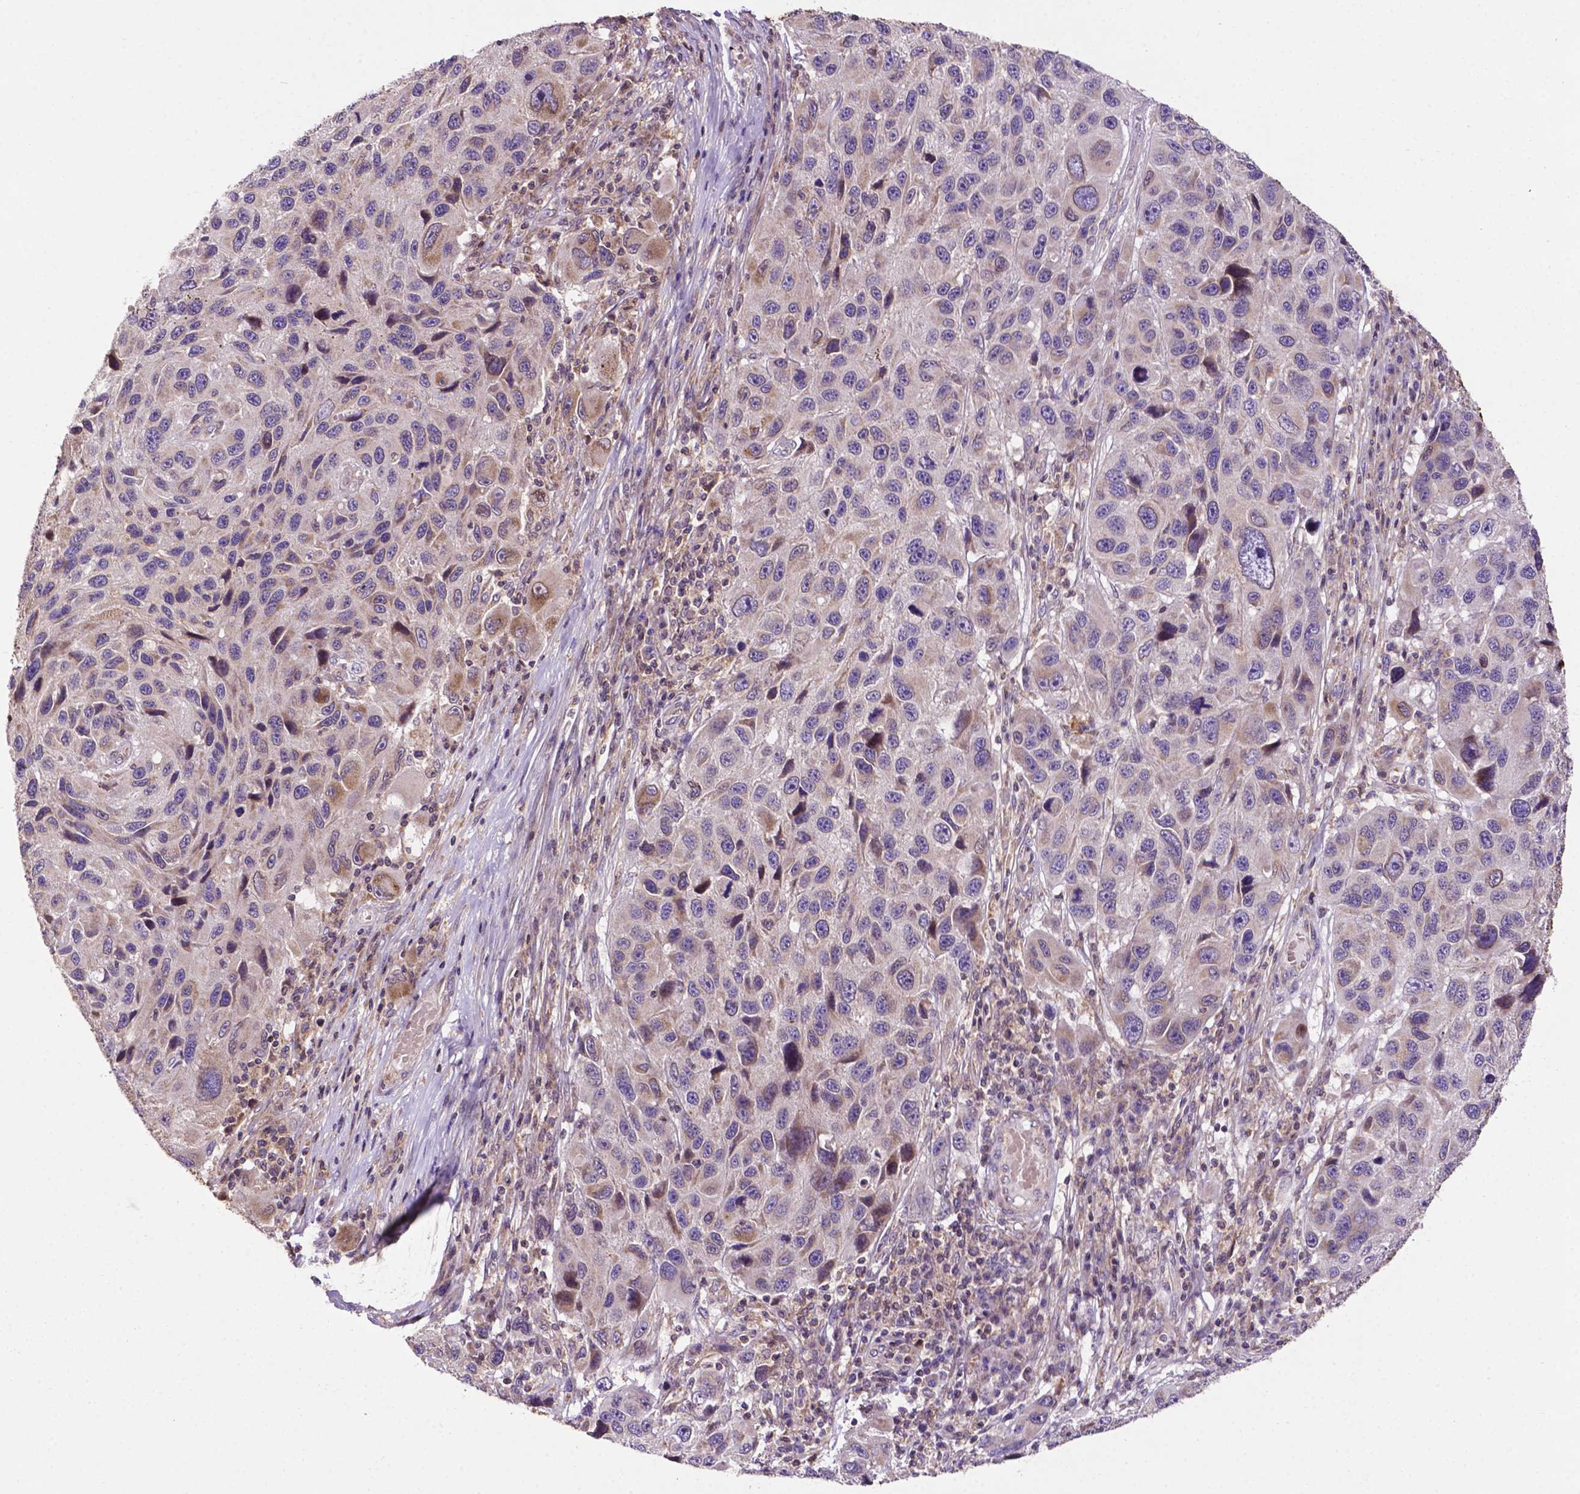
{"staining": {"intensity": "negative", "quantity": "none", "location": "none"}, "tissue": "melanoma", "cell_type": "Tumor cells", "image_type": "cancer", "snomed": [{"axis": "morphology", "description": "Malignant melanoma, NOS"}, {"axis": "topography", "description": "Skin"}], "caption": "Tumor cells show no significant staining in melanoma. (Brightfield microscopy of DAB (3,3'-diaminobenzidine) IHC at high magnification).", "gene": "SPNS2", "patient": {"sex": "male", "age": 53}}